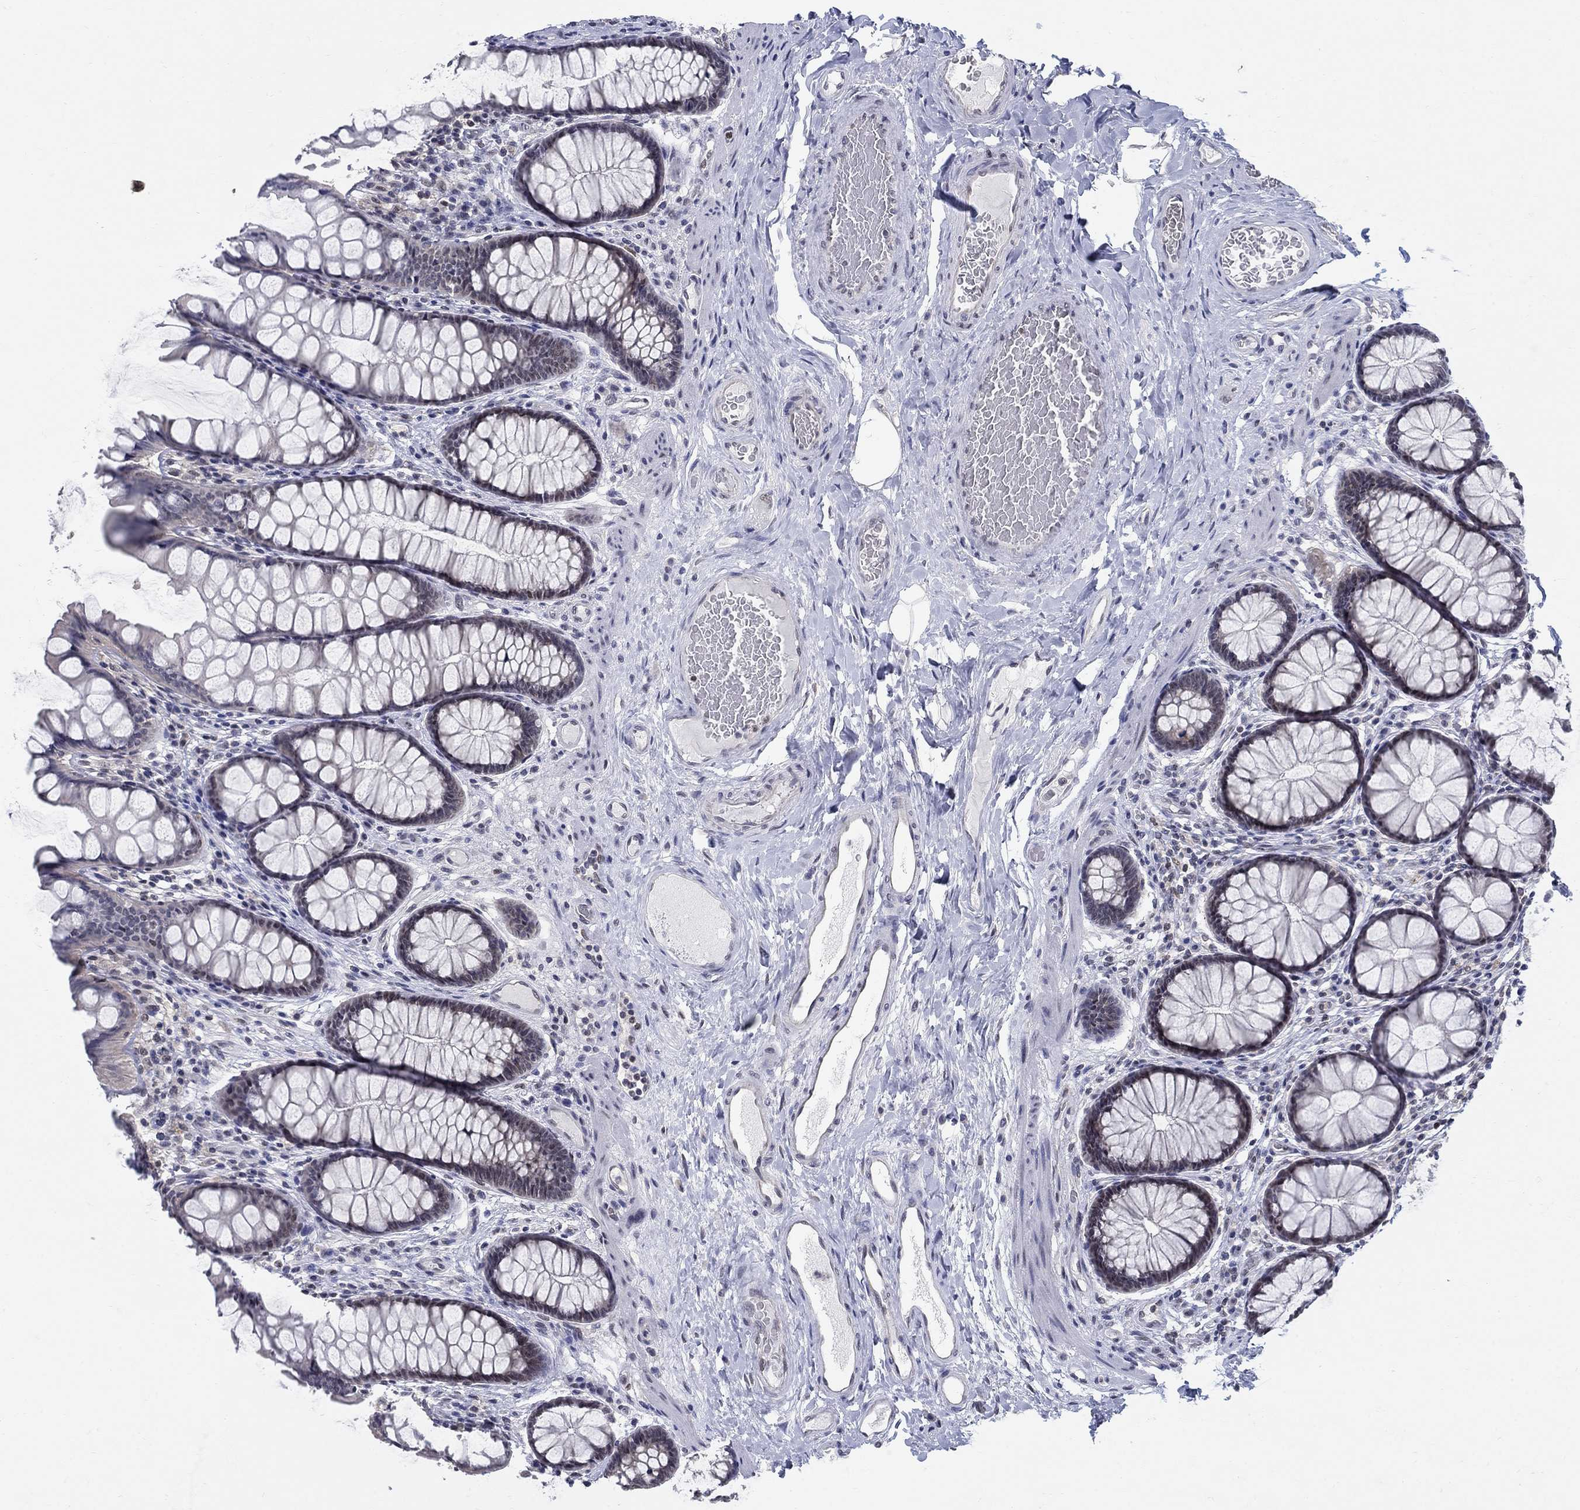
{"staining": {"intensity": "negative", "quantity": "none", "location": "none"}, "tissue": "colon", "cell_type": "Endothelial cells", "image_type": "normal", "snomed": [{"axis": "morphology", "description": "Normal tissue, NOS"}, {"axis": "topography", "description": "Colon"}], "caption": "Colon stained for a protein using IHC displays no staining endothelial cells.", "gene": "CENPE", "patient": {"sex": "female", "age": 65}}